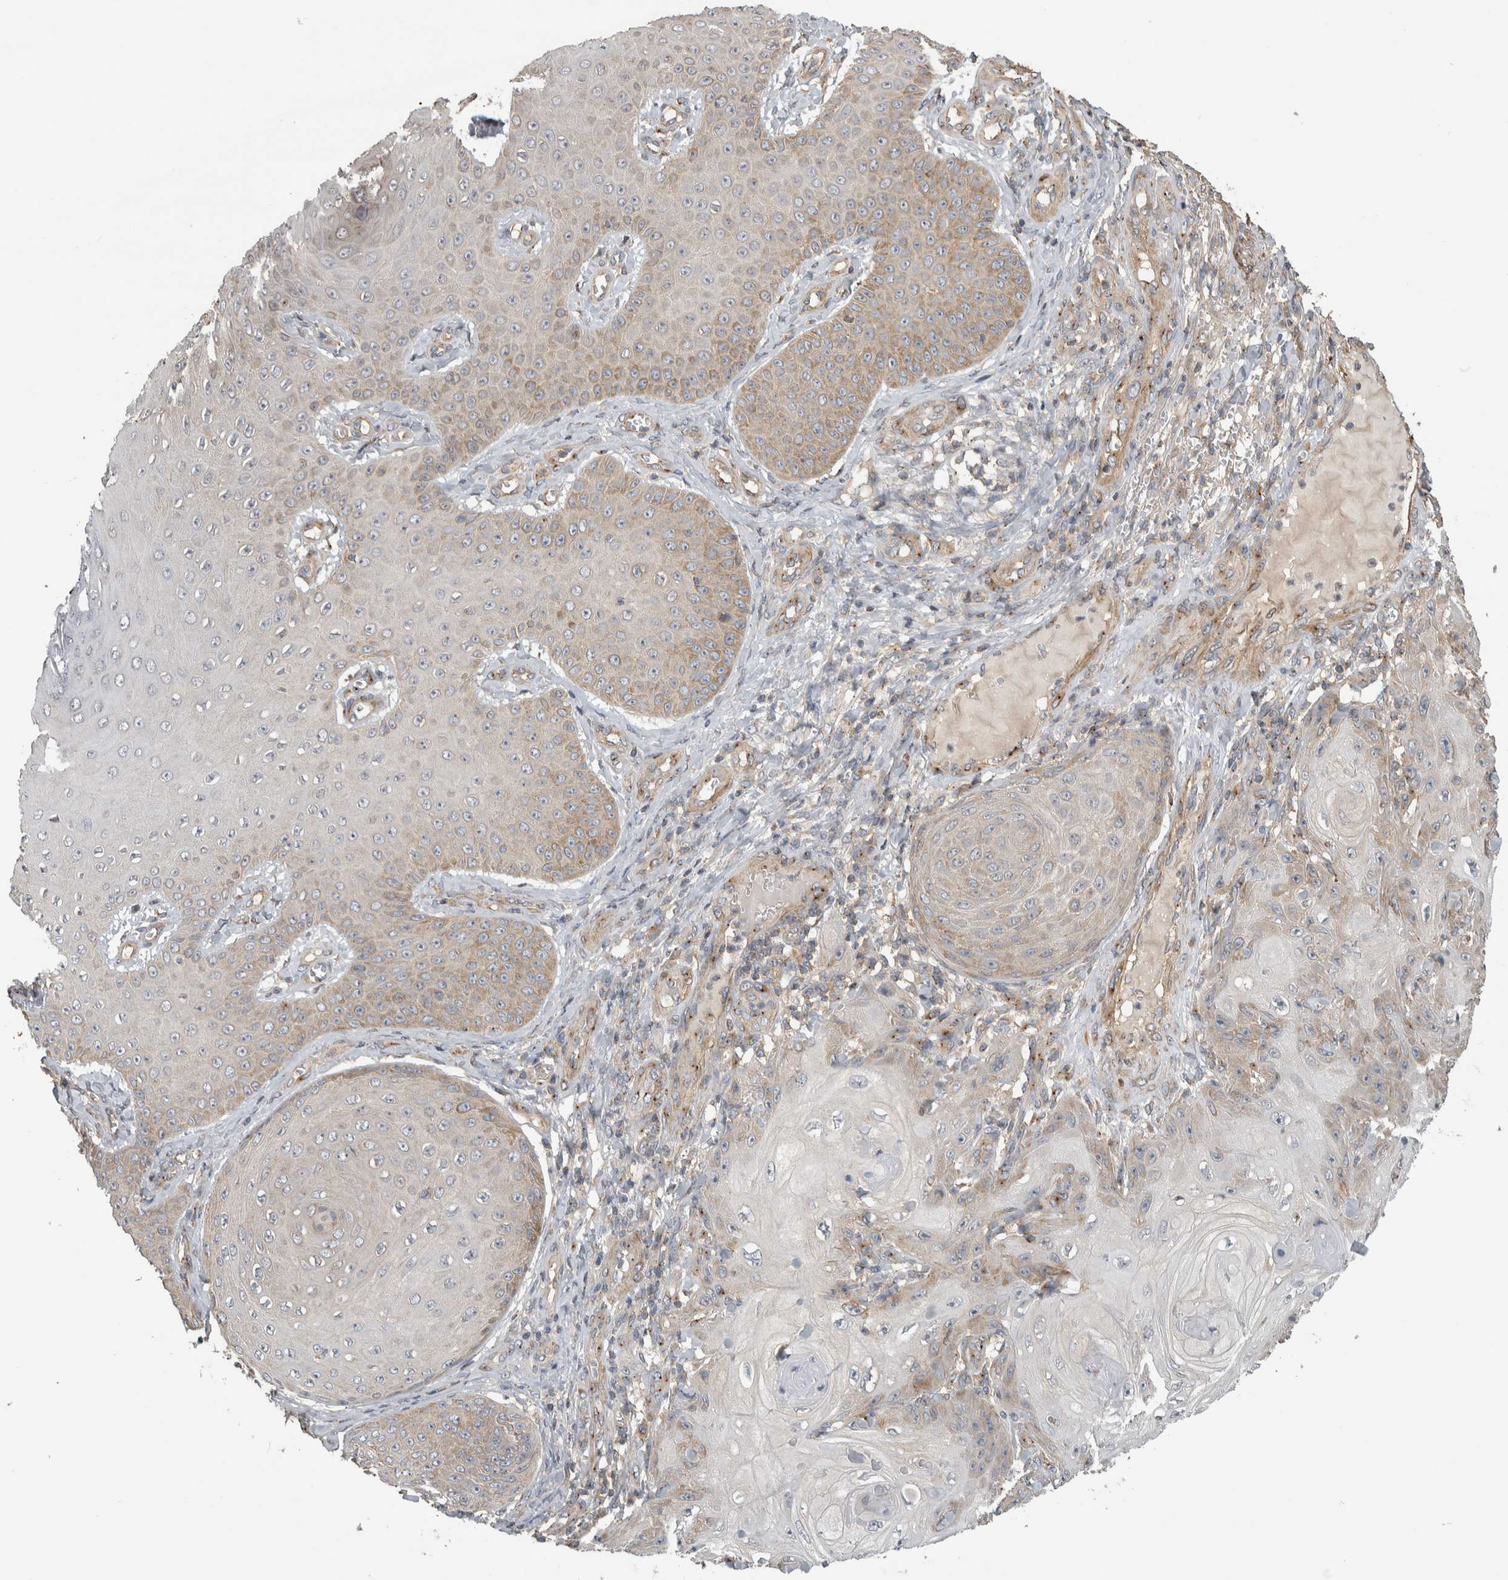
{"staining": {"intensity": "weak", "quantity": "<25%", "location": "cytoplasmic/membranous"}, "tissue": "skin cancer", "cell_type": "Tumor cells", "image_type": "cancer", "snomed": [{"axis": "morphology", "description": "Squamous cell carcinoma, NOS"}, {"axis": "topography", "description": "Skin"}], "caption": "Skin cancer stained for a protein using IHC displays no expression tumor cells.", "gene": "IFRD1", "patient": {"sex": "male", "age": 74}}